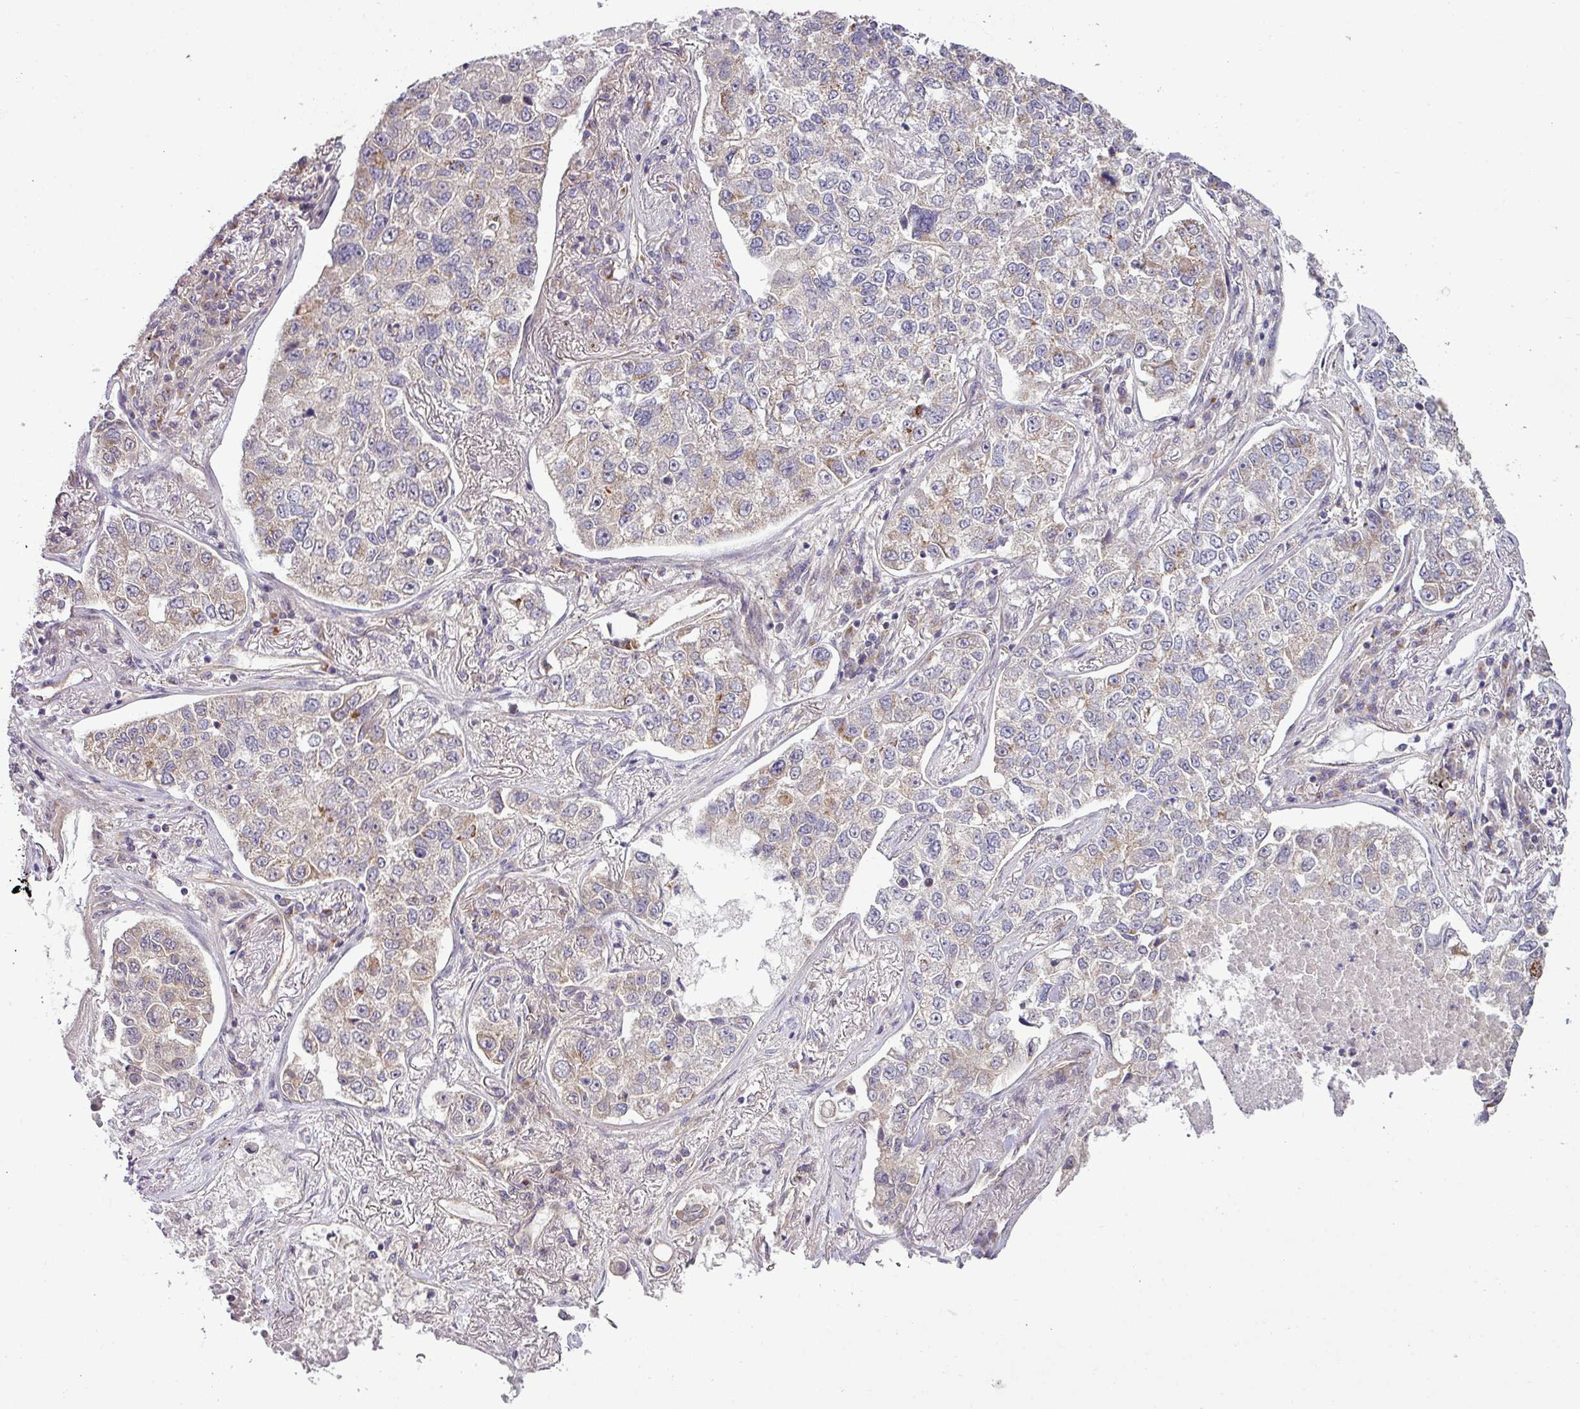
{"staining": {"intensity": "moderate", "quantity": "25%-75%", "location": "cytoplasmic/membranous"}, "tissue": "lung cancer", "cell_type": "Tumor cells", "image_type": "cancer", "snomed": [{"axis": "morphology", "description": "Adenocarcinoma, NOS"}, {"axis": "topography", "description": "Lung"}], "caption": "A micrograph of adenocarcinoma (lung) stained for a protein exhibits moderate cytoplasmic/membranous brown staining in tumor cells. The protein of interest is shown in brown color, while the nuclei are stained blue.", "gene": "TIMMDC1", "patient": {"sex": "male", "age": 49}}